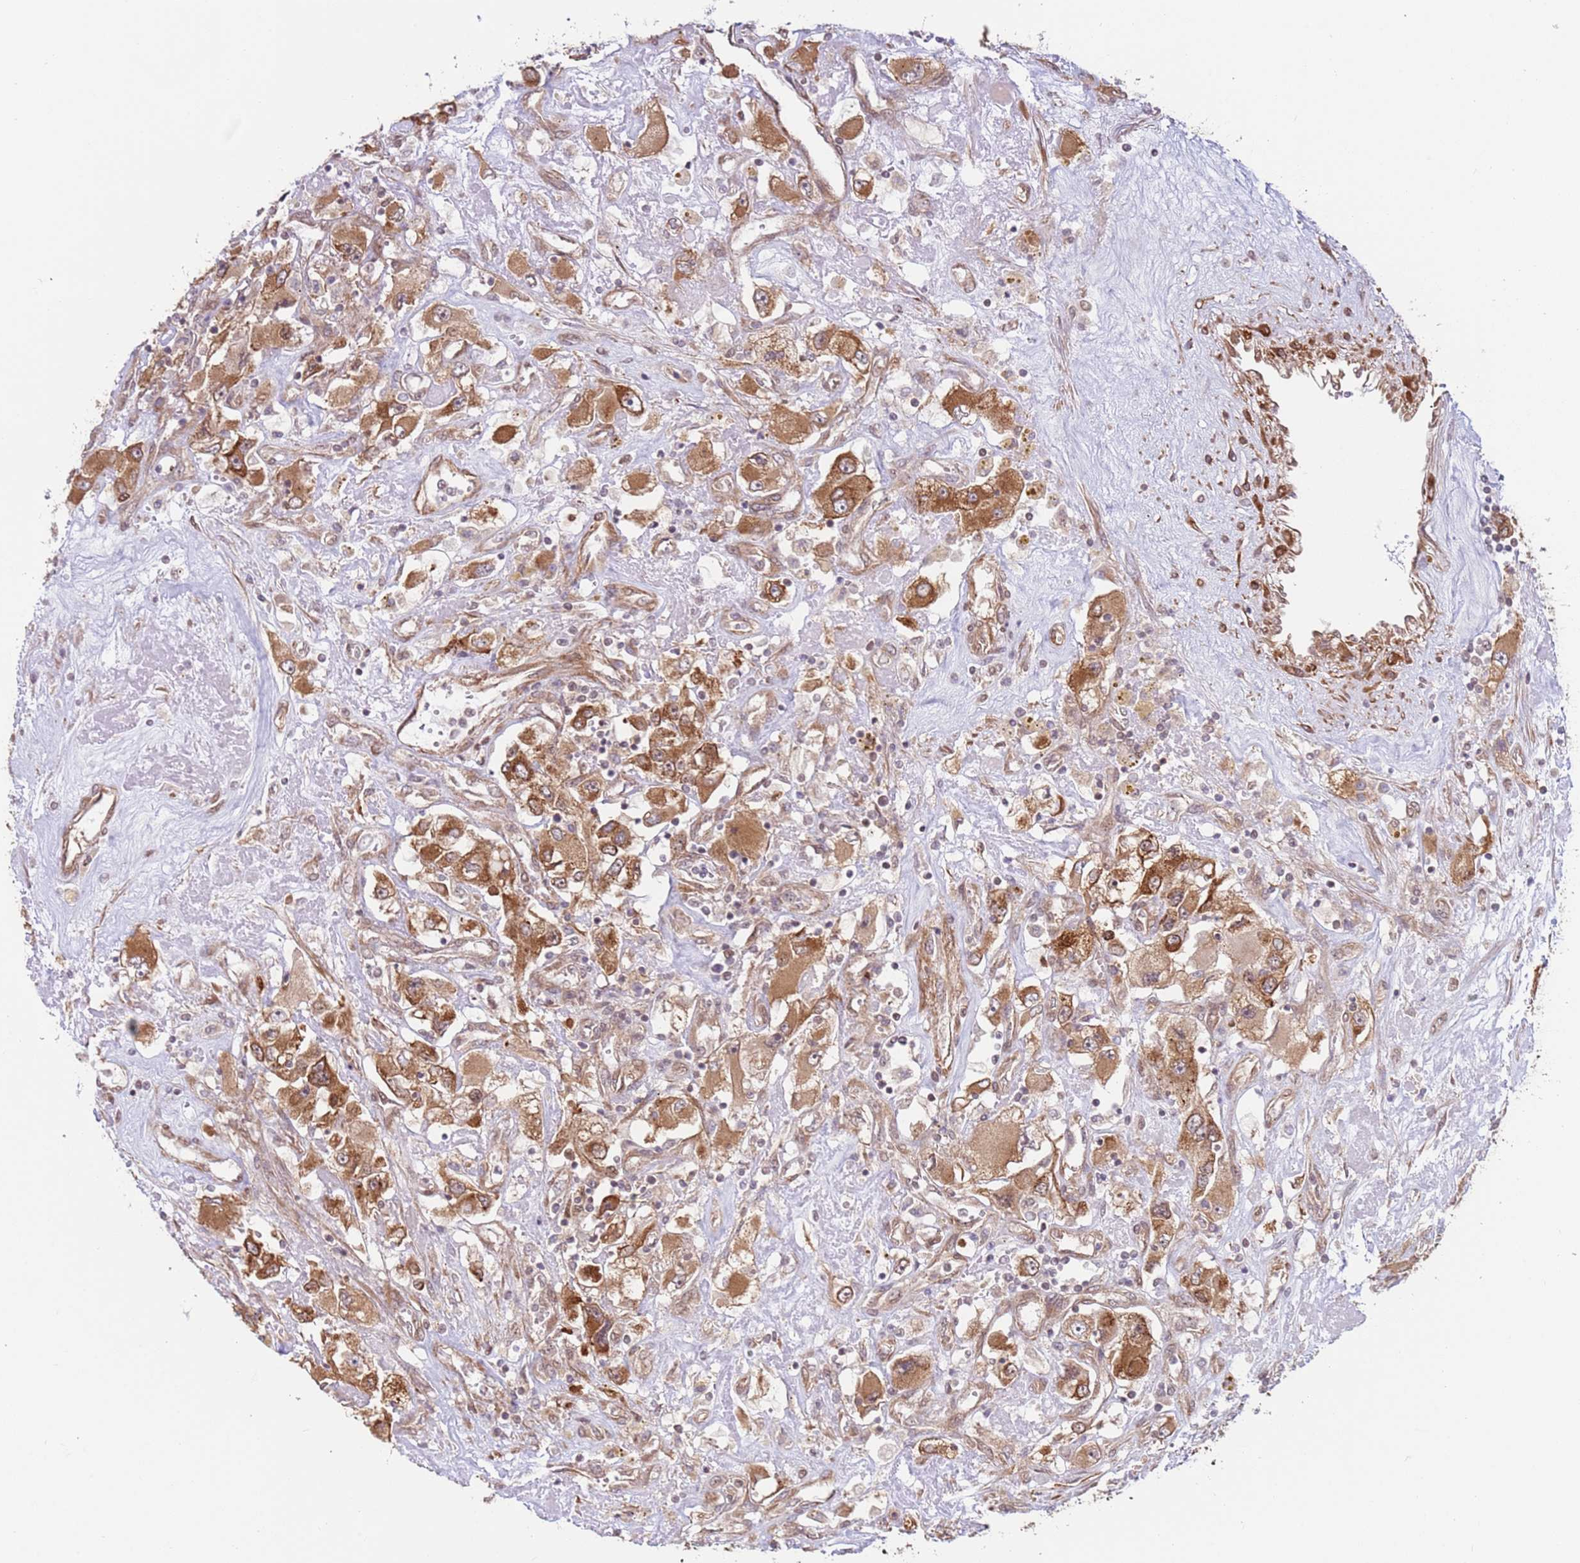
{"staining": {"intensity": "moderate", "quantity": ">75%", "location": "cytoplasmic/membranous"}, "tissue": "renal cancer", "cell_type": "Tumor cells", "image_type": "cancer", "snomed": [{"axis": "morphology", "description": "Adenocarcinoma, NOS"}, {"axis": "topography", "description": "Kidney"}], "caption": "The image demonstrates a brown stain indicating the presence of a protein in the cytoplasmic/membranous of tumor cells in renal cancer (adenocarcinoma).", "gene": "DCAF4", "patient": {"sex": "female", "age": 52}}